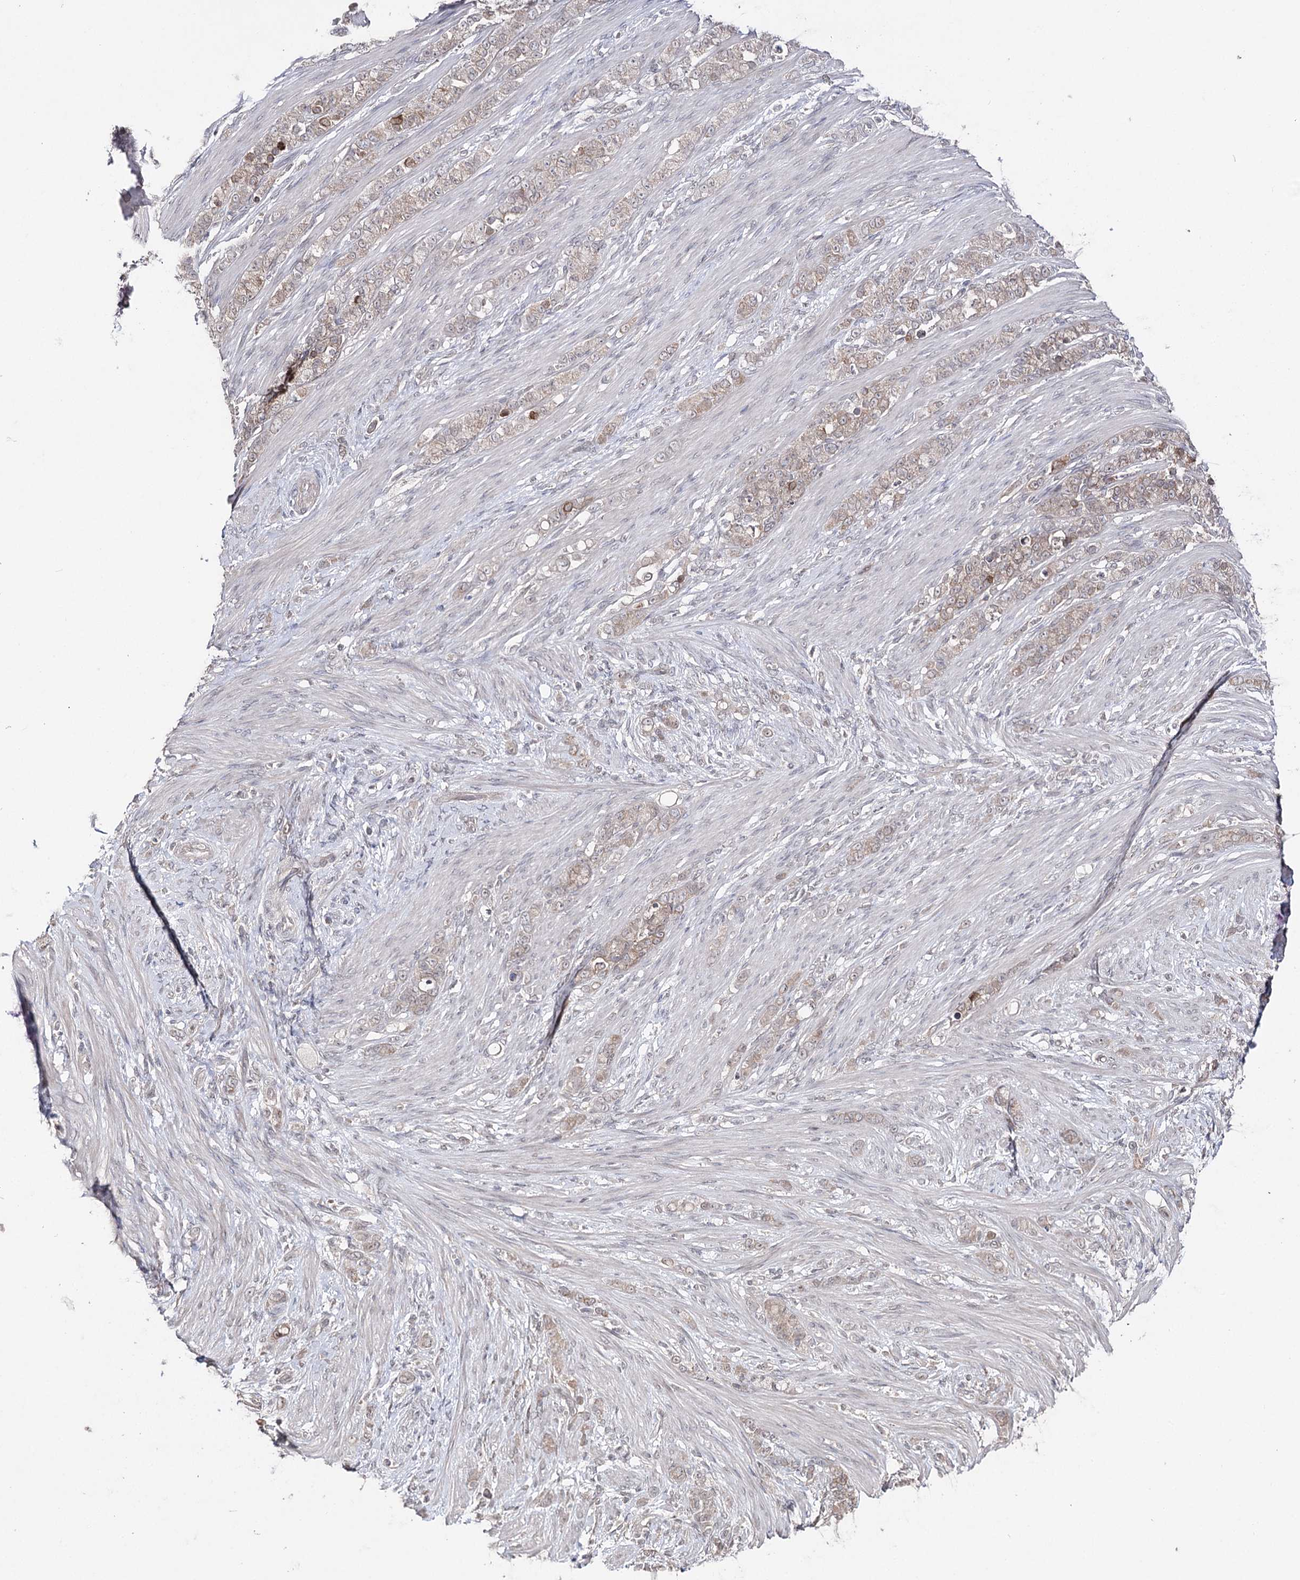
{"staining": {"intensity": "moderate", "quantity": "<25%", "location": "cytoplasmic/membranous"}, "tissue": "stomach cancer", "cell_type": "Tumor cells", "image_type": "cancer", "snomed": [{"axis": "morphology", "description": "Adenocarcinoma, NOS"}, {"axis": "topography", "description": "Stomach"}], "caption": "There is low levels of moderate cytoplasmic/membranous staining in tumor cells of adenocarcinoma (stomach), as demonstrated by immunohistochemical staining (brown color).", "gene": "HSD11B2", "patient": {"sex": "female", "age": 79}}